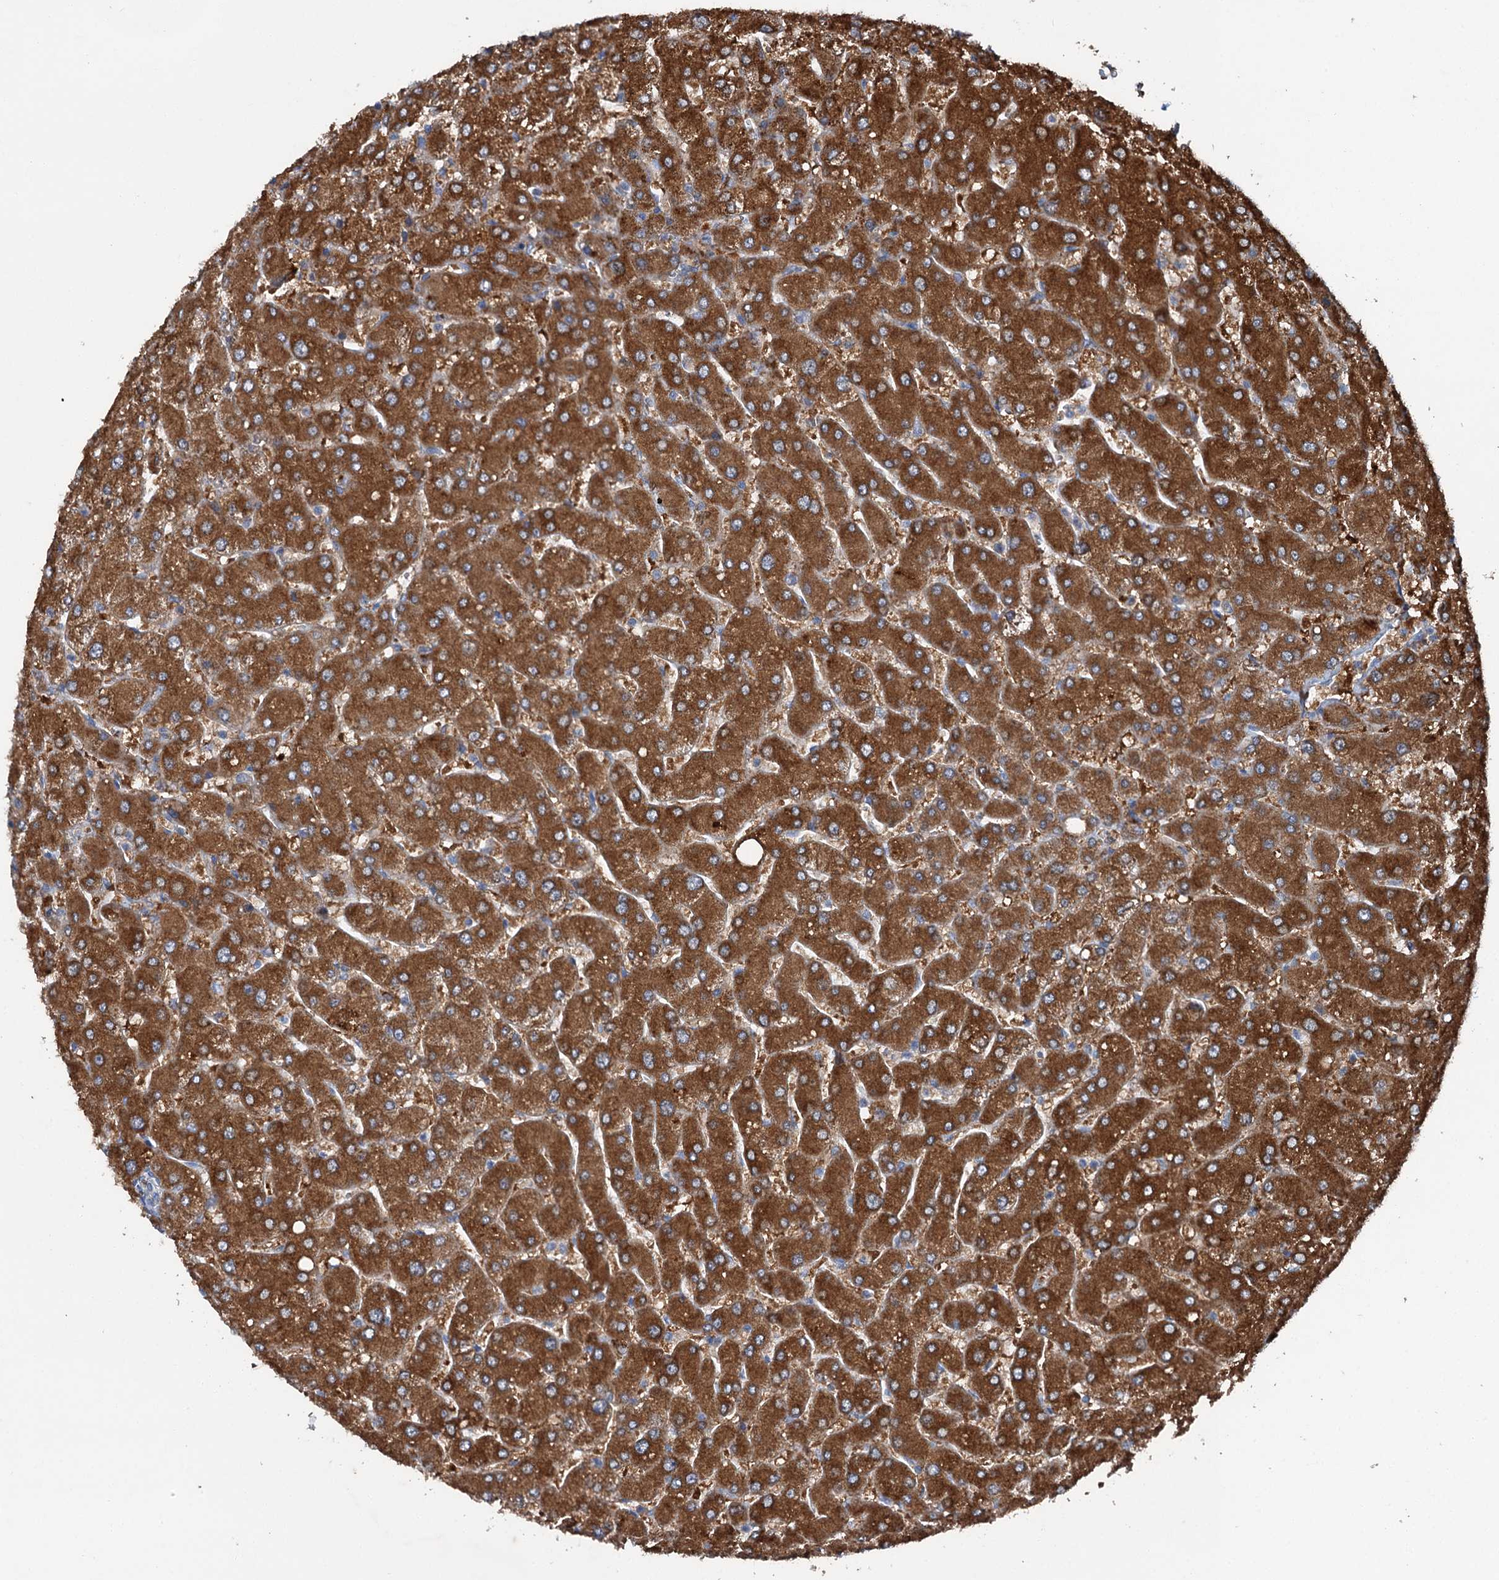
{"staining": {"intensity": "weak", "quantity": "25%-75%", "location": "cytoplasmic/membranous"}, "tissue": "liver", "cell_type": "Cholangiocytes", "image_type": "normal", "snomed": [{"axis": "morphology", "description": "Normal tissue, NOS"}, {"axis": "topography", "description": "Liver"}], "caption": "A brown stain labels weak cytoplasmic/membranous expression of a protein in cholangiocytes of benign human liver. The staining was performed using DAB, with brown indicating positive protein expression. Nuclei are stained blue with hematoxylin.", "gene": "SLC22A25", "patient": {"sex": "male", "age": 55}}